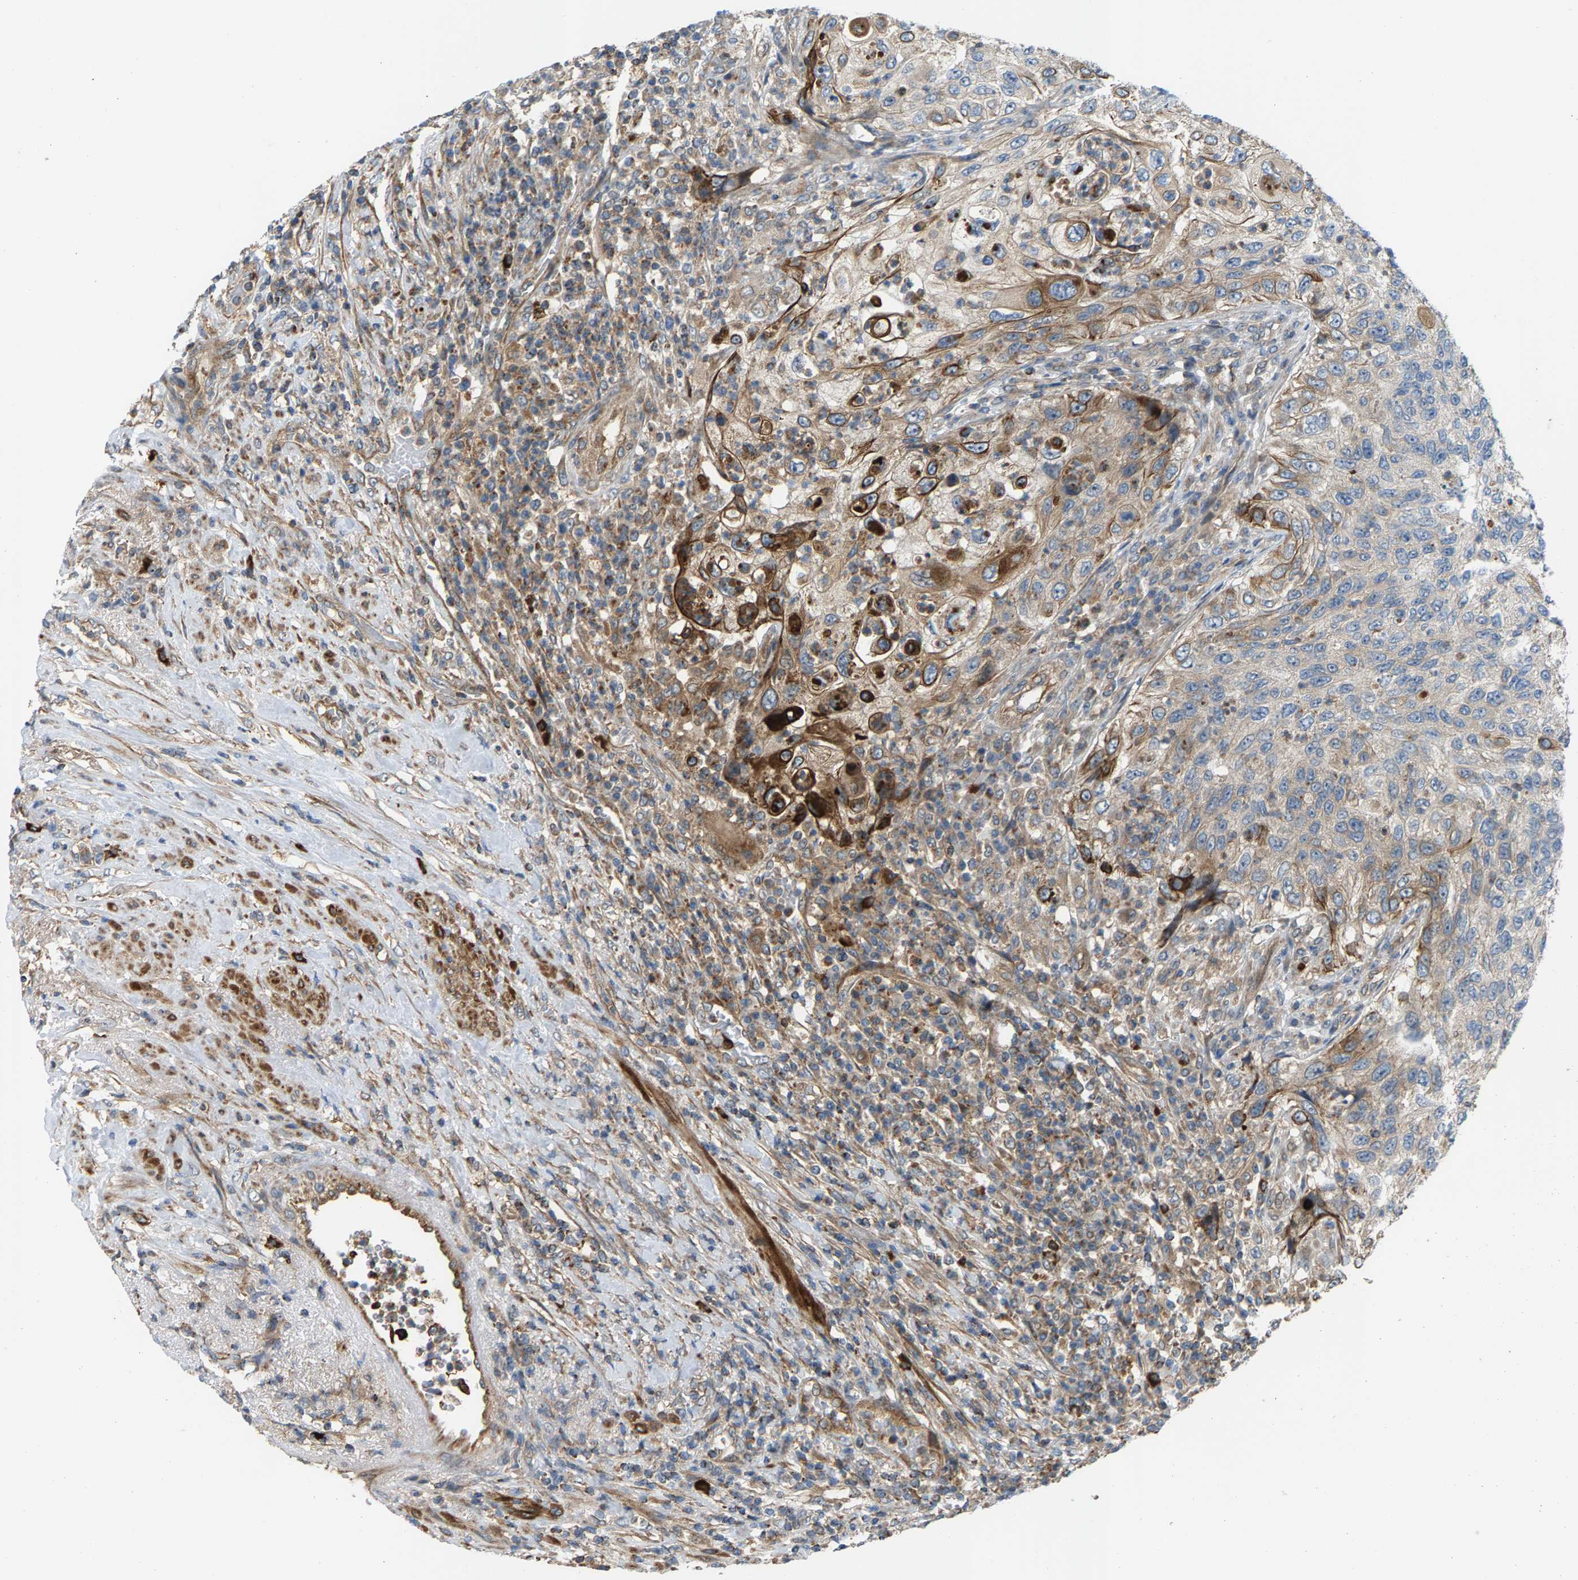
{"staining": {"intensity": "strong", "quantity": "<25%", "location": "cytoplasmic/membranous"}, "tissue": "urothelial cancer", "cell_type": "Tumor cells", "image_type": "cancer", "snomed": [{"axis": "morphology", "description": "Urothelial carcinoma, High grade"}, {"axis": "topography", "description": "Urinary bladder"}], "caption": "Immunohistochemical staining of human urothelial cancer reveals medium levels of strong cytoplasmic/membranous protein expression in approximately <25% of tumor cells.", "gene": "PDCL", "patient": {"sex": "female", "age": 60}}